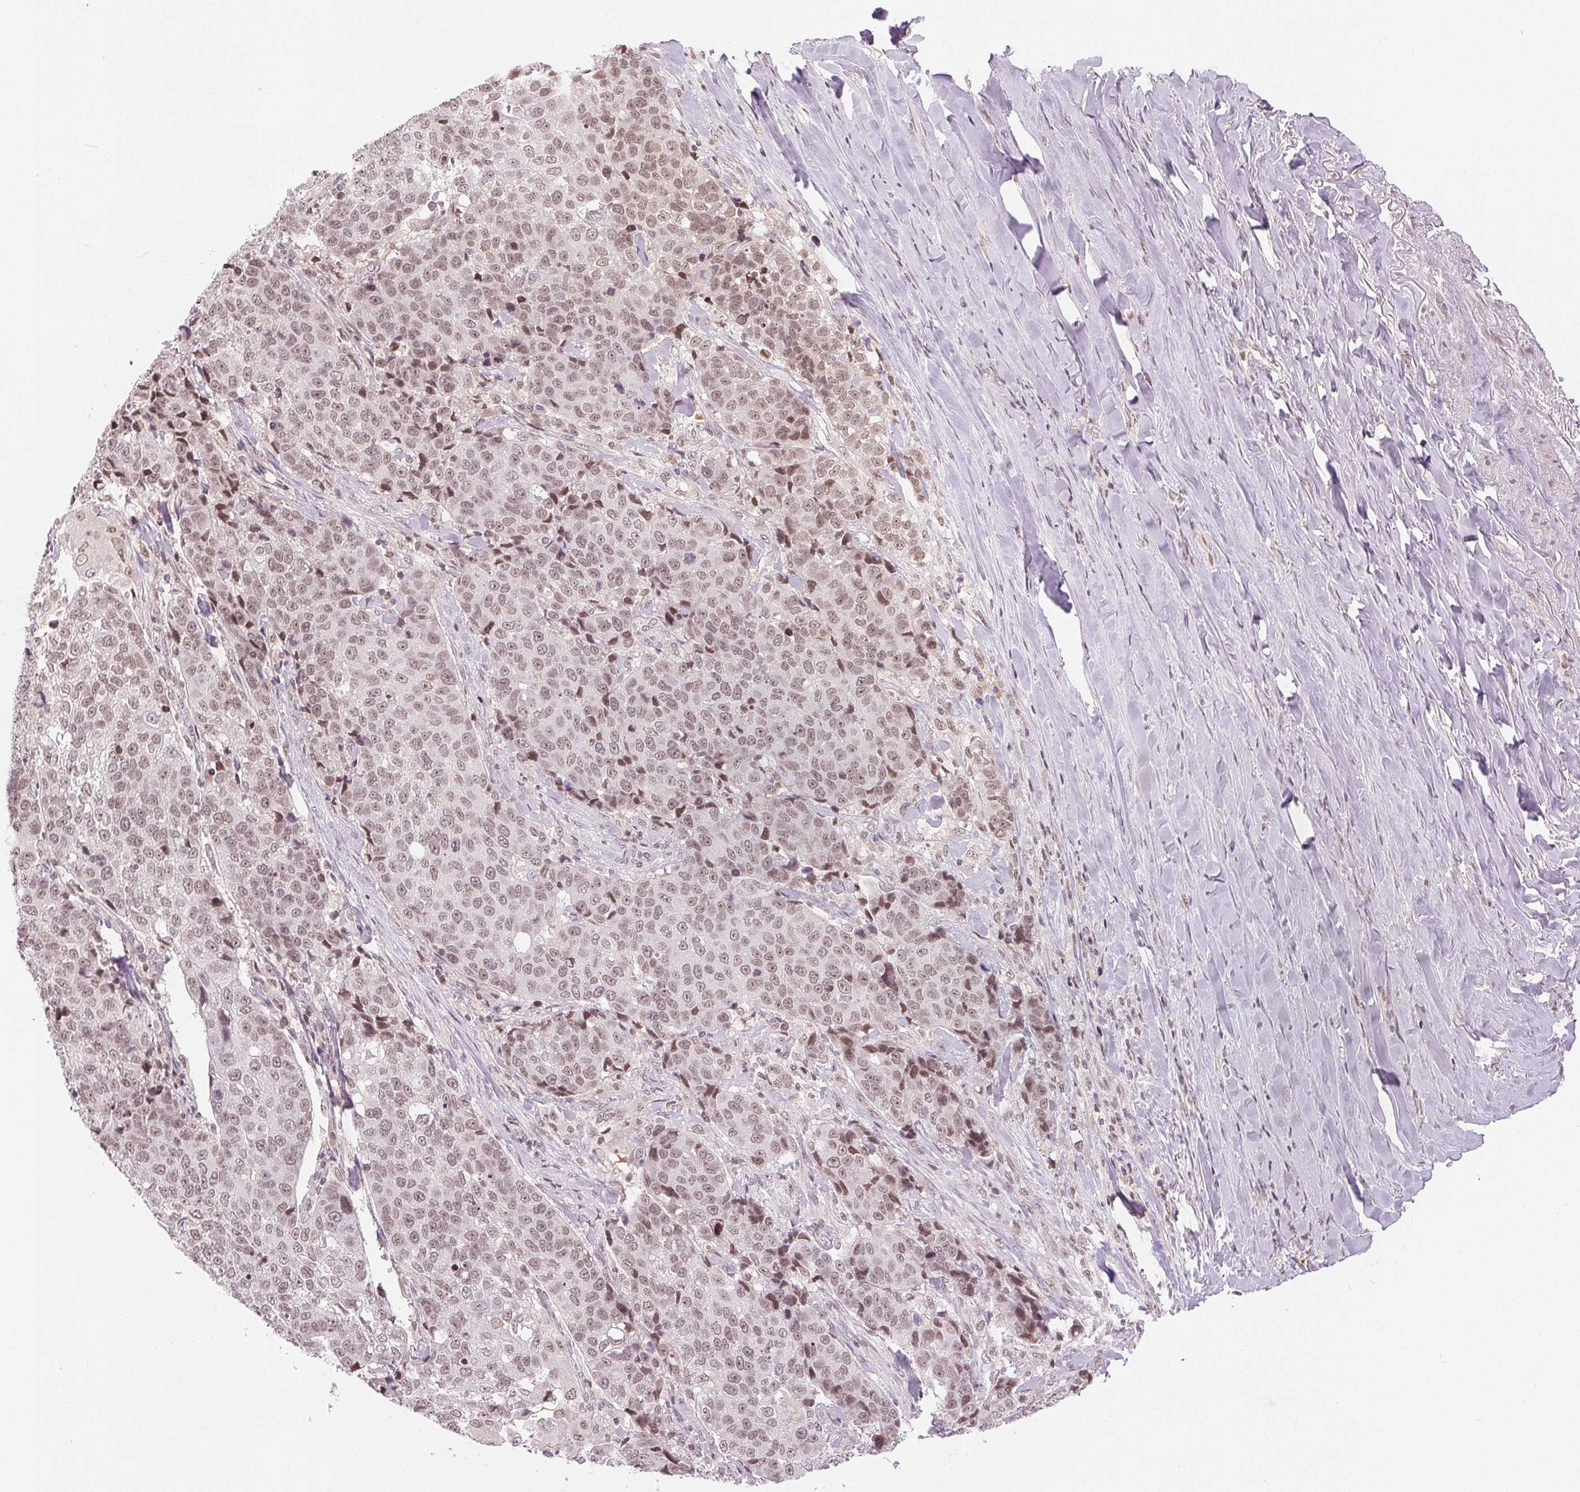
{"staining": {"intensity": "weak", "quantity": "25%-75%", "location": "nuclear"}, "tissue": "lung cancer", "cell_type": "Tumor cells", "image_type": "cancer", "snomed": [{"axis": "morphology", "description": "Squamous cell carcinoma, NOS"}, {"axis": "topography", "description": "Lymph node"}, {"axis": "topography", "description": "Lung"}], "caption": "High-power microscopy captured an immunohistochemistry histopathology image of lung cancer (squamous cell carcinoma), revealing weak nuclear staining in approximately 25%-75% of tumor cells.", "gene": "DEK", "patient": {"sex": "male", "age": 61}}